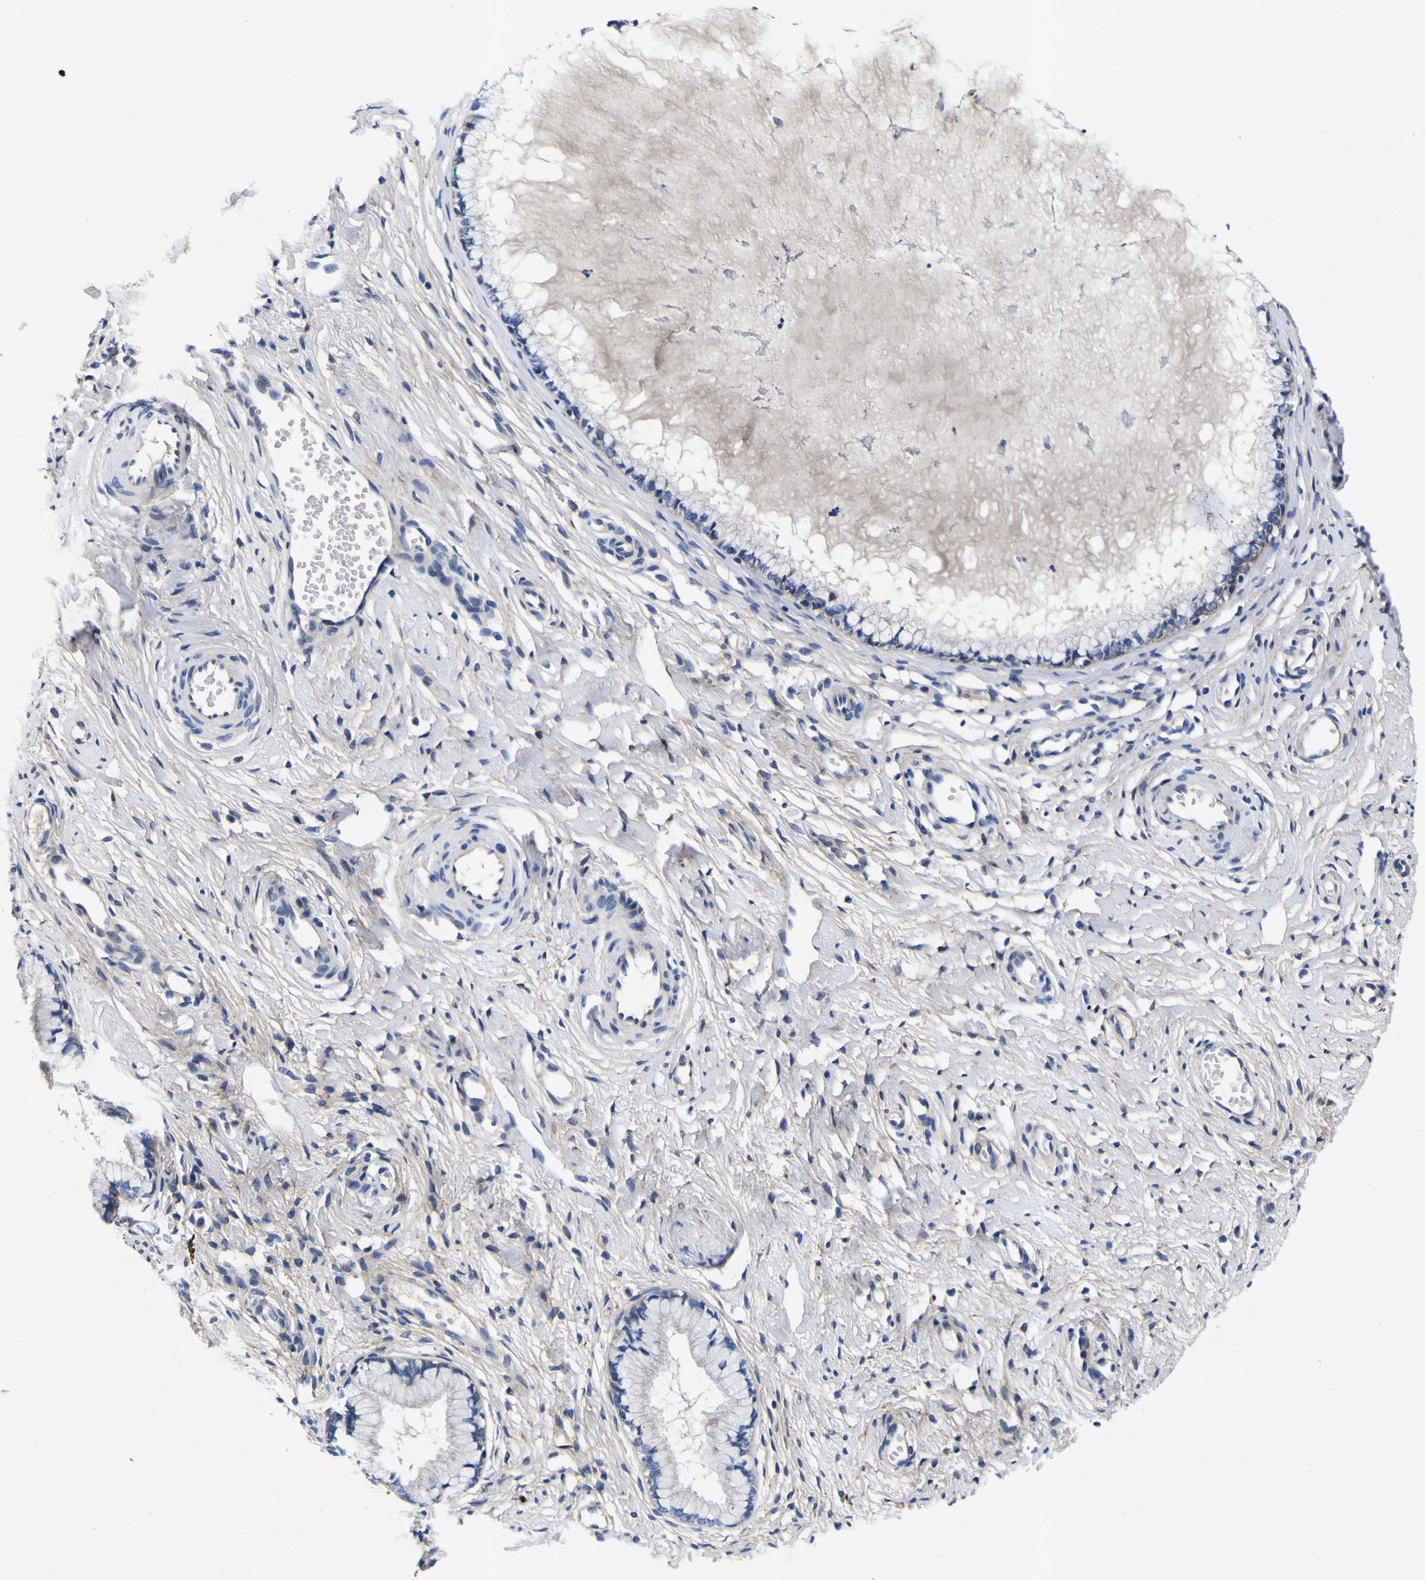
{"staining": {"intensity": "negative", "quantity": "none", "location": "none"}, "tissue": "cervix", "cell_type": "Glandular cells", "image_type": "normal", "snomed": [{"axis": "morphology", "description": "Normal tissue, NOS"}, {"axis": "topography", "description": "Cervix"}], "caption": "Protein analysis of benign cervix reveals no significant staining in glandular cells.", "gene": "VASN", "patient": {"sex": "female", "age": 65}}